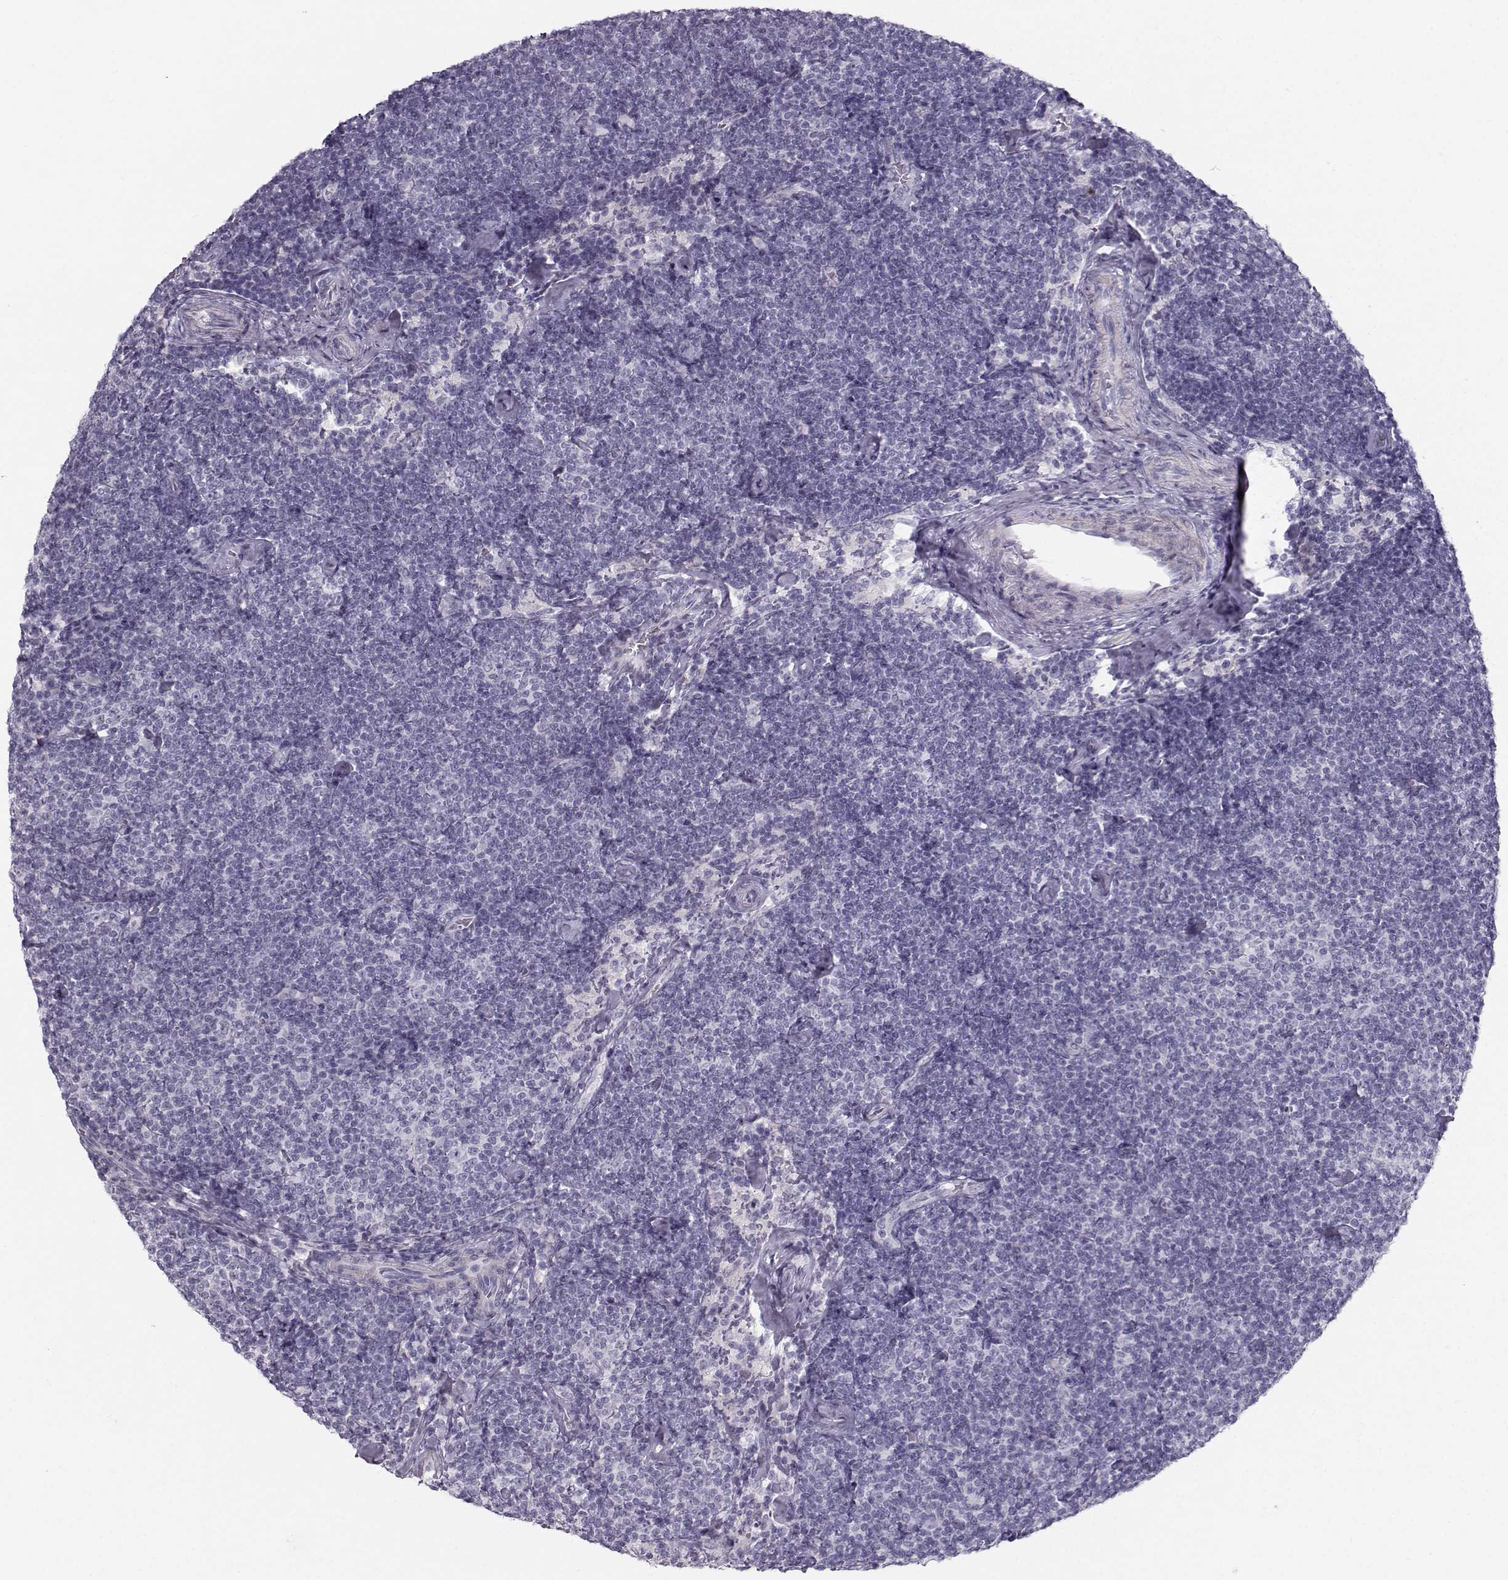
{"staining": {"intensity": "negative", "quantity": "none", "location": "none"}, "tissue": "lymphoma", "cell_type": "Tumor cells", "image_type": "cancer", "snomed": [{"axis": "morphology", "description": "Malignant lymphoma, non-Hodgkin's type, Low grade"}, {"axis": "topography", "description": "Lymph node"}], "caption": "Human lymphoma stained for a protein using immunohistochemistry displays no staining in tumor cells.", "gene": "CASR", "patient": {"sex": "male", "age": 81}}